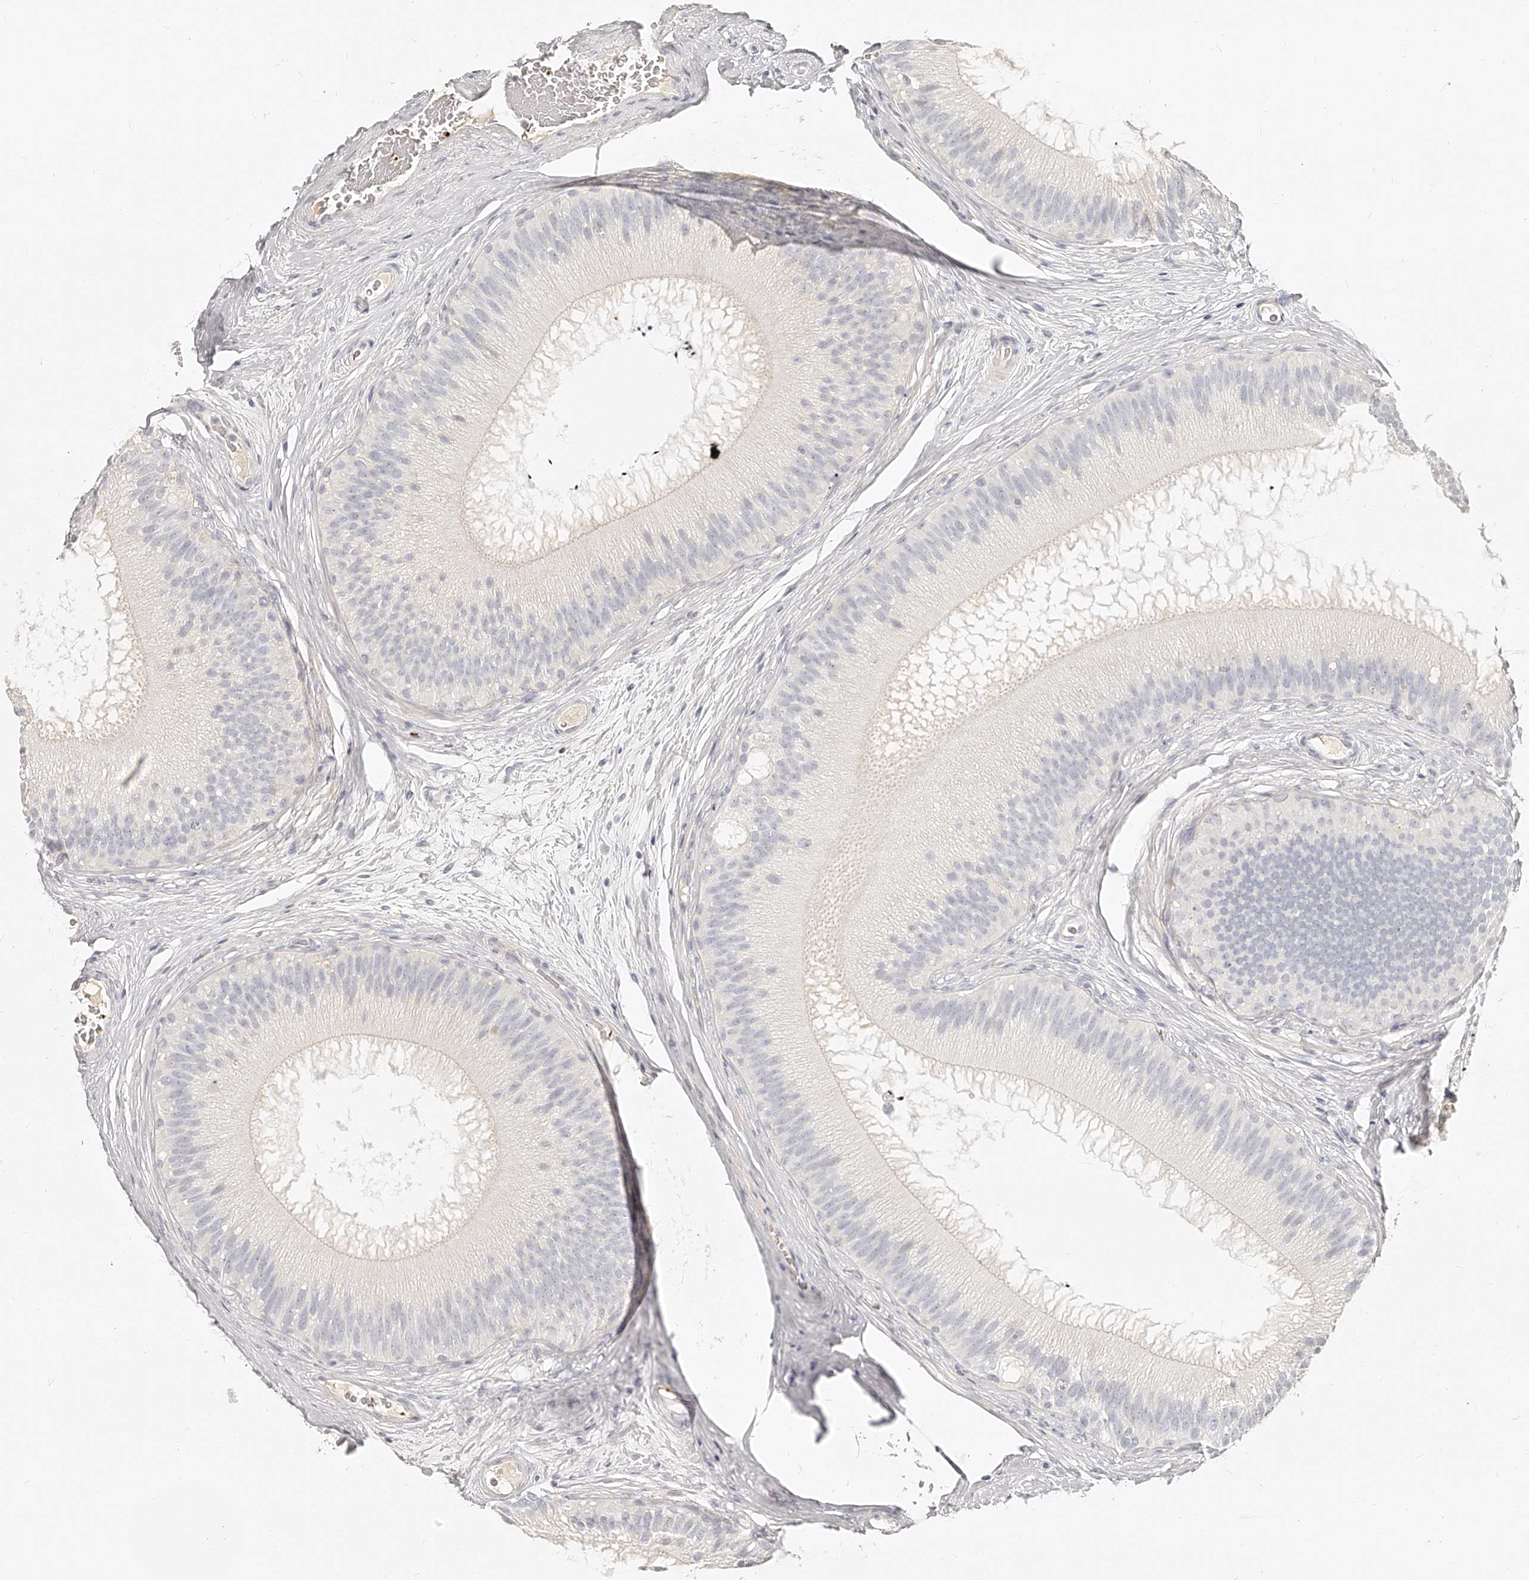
{"staining": {"intensity": "weak", "quantity": "<25%", "location": "cytoplasmic/membranous"}, "tissue": "epididymis", "cell_type": "Glandular cells", "image_type": "normal", "snomed": [{"axis": "morphology", "description": "Normal tissue, NOS"}, {"axis": "topography", "description": "Epididymis"}], "caption": "IHC of benign epididymis shows no expression in glandular cells. The staining is performed using DAB (3,3'-diaminobenzidine) brown chromogen with nuclei counter-stained in using hematoxylin.", "gene": "ITGB3", "patient": {"sex": "male", "age": 45}}